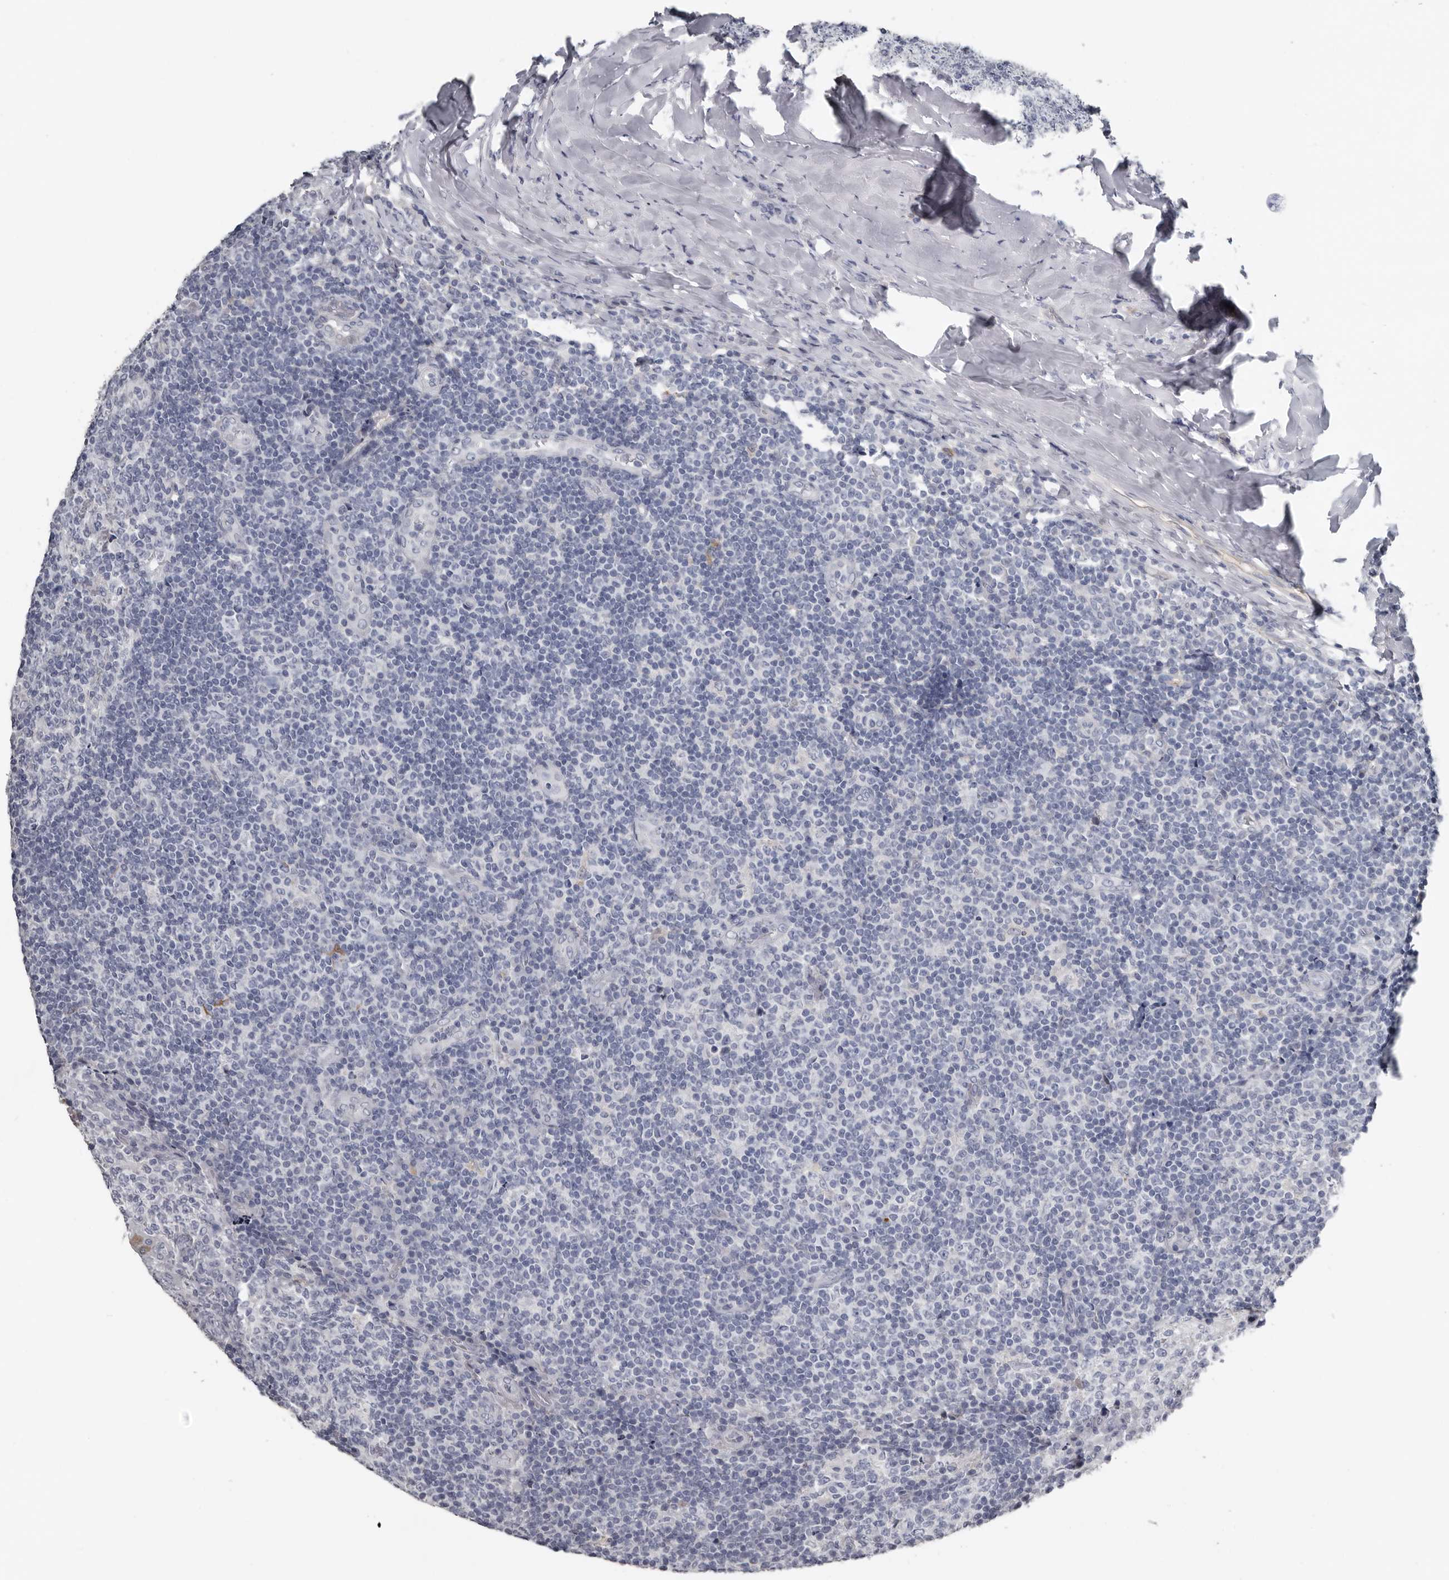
{"staining": {"intensity": "negative", "quantity": "none", "location": "none"}, "tissue": "tonsil", "cell_type": "Germinal center cells", "image_type": "normal", "snomed": [{"axis": "morphology", "description": "Normal tissue, NOS"}, {"axis": "topography", "description": "Tonsil"}], "caption": "High power microscopy micrograph of an IHC histopathology image of unremarkable tonsil, revealing no significant staining in germinal center cells. (DAB immunohistochemistry (IHC) visualized using brightfield microscopy, high magnification).", "gene": "FABP7", "patient": {"sex": "female", "age": 19}}